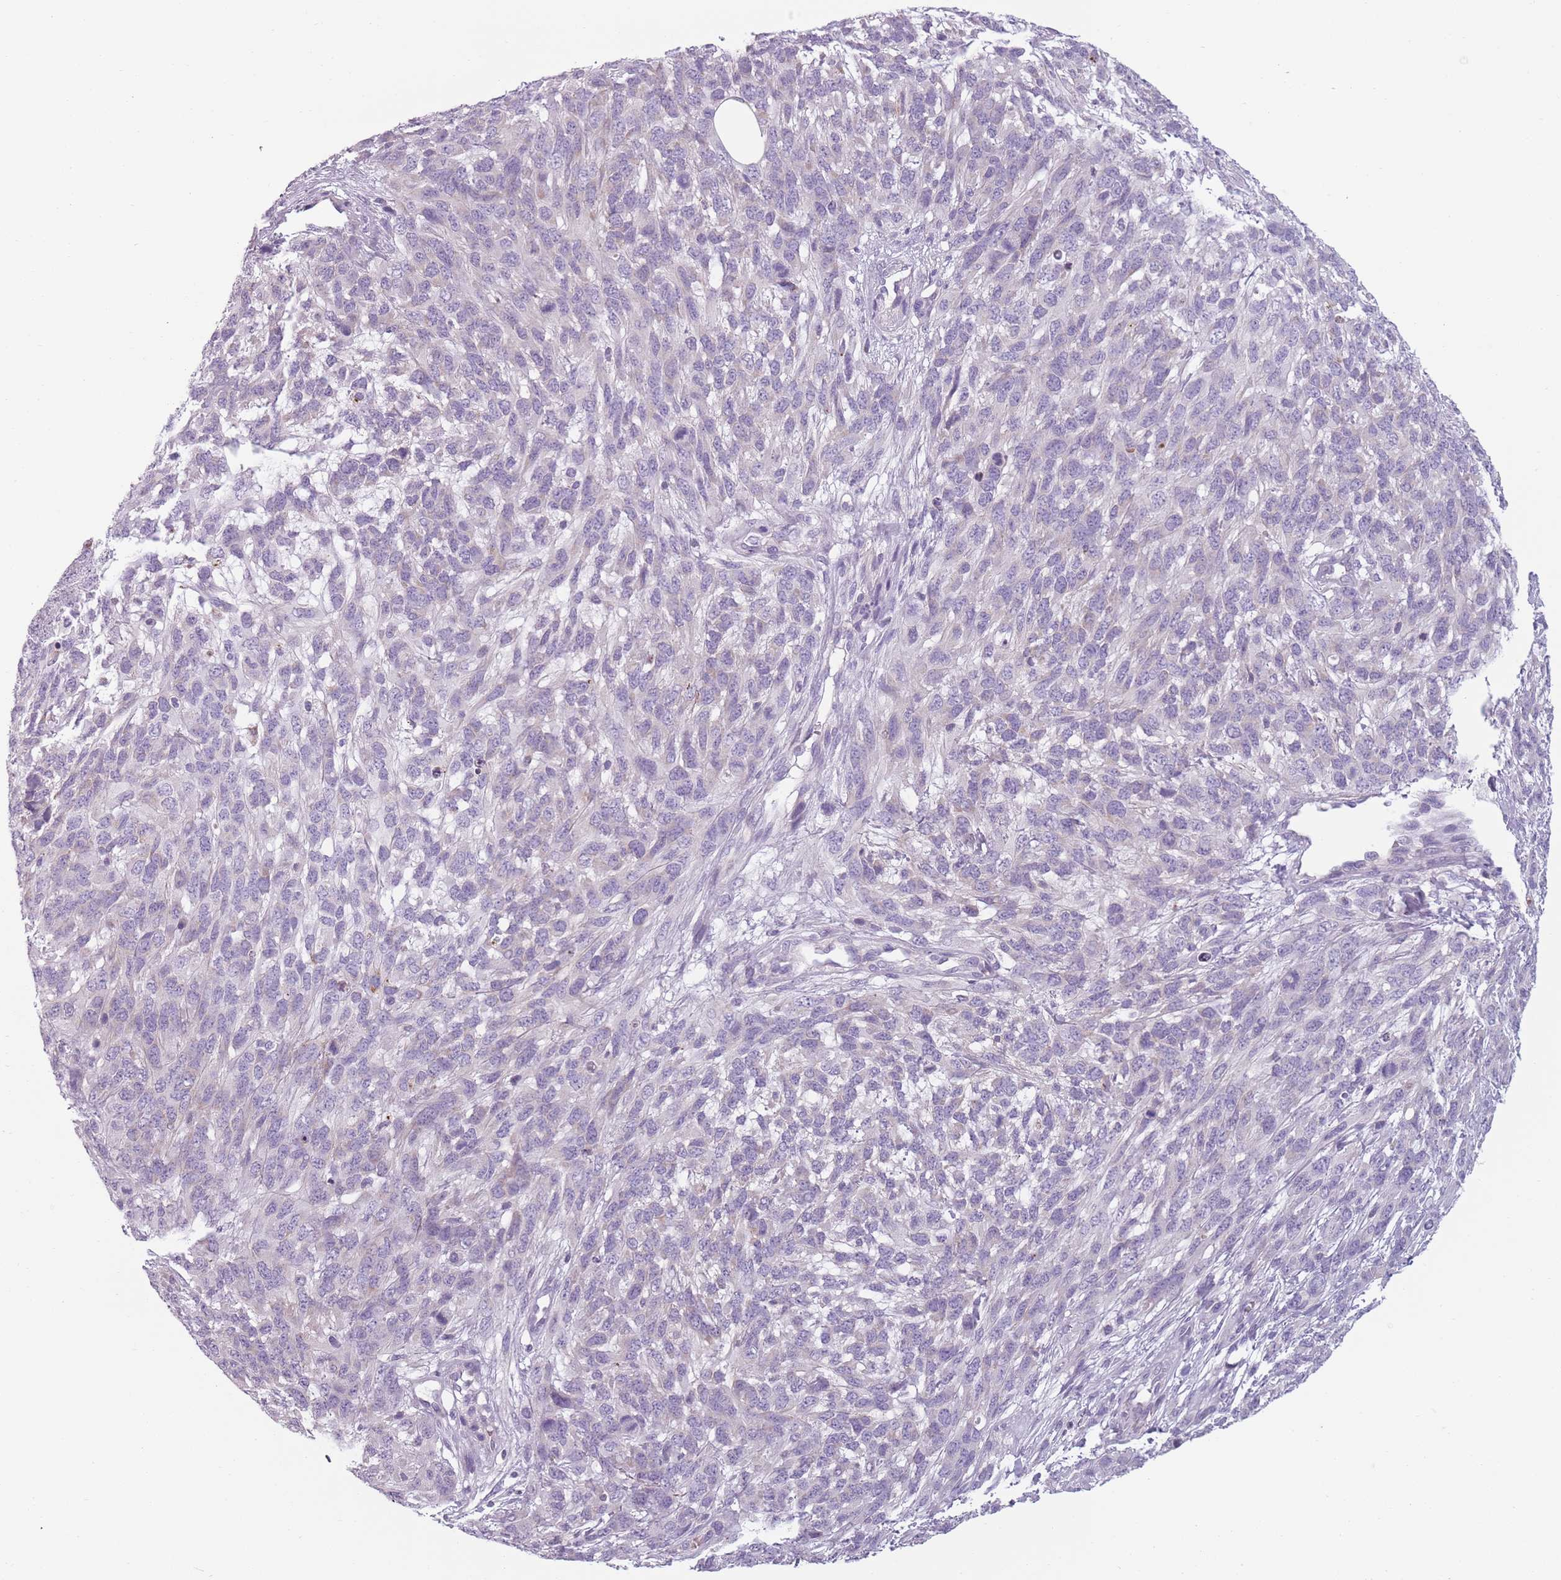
{"staining": {"intensity": "negative", "quantity": "none", "location": "none"}, "tissue": "melanoma", "cell_type": "Tumor cells", "image_type": "cancer", "snomed": [{"axis": "morphology", "description": "Normal morphology"}, {"axis": "morphology", "description": "Malignant melanoma, NOS"}, {"axis": "topography", "description": "Skin"}], "caption": "Tumor cells are negative for brown protein staining in melanoma. (DAB (3,3'-diaminobenzidine) immunohistochemistry, high magnification).", "gene": "MEGF8", "patient": {"sex": "female", "age": 72}}